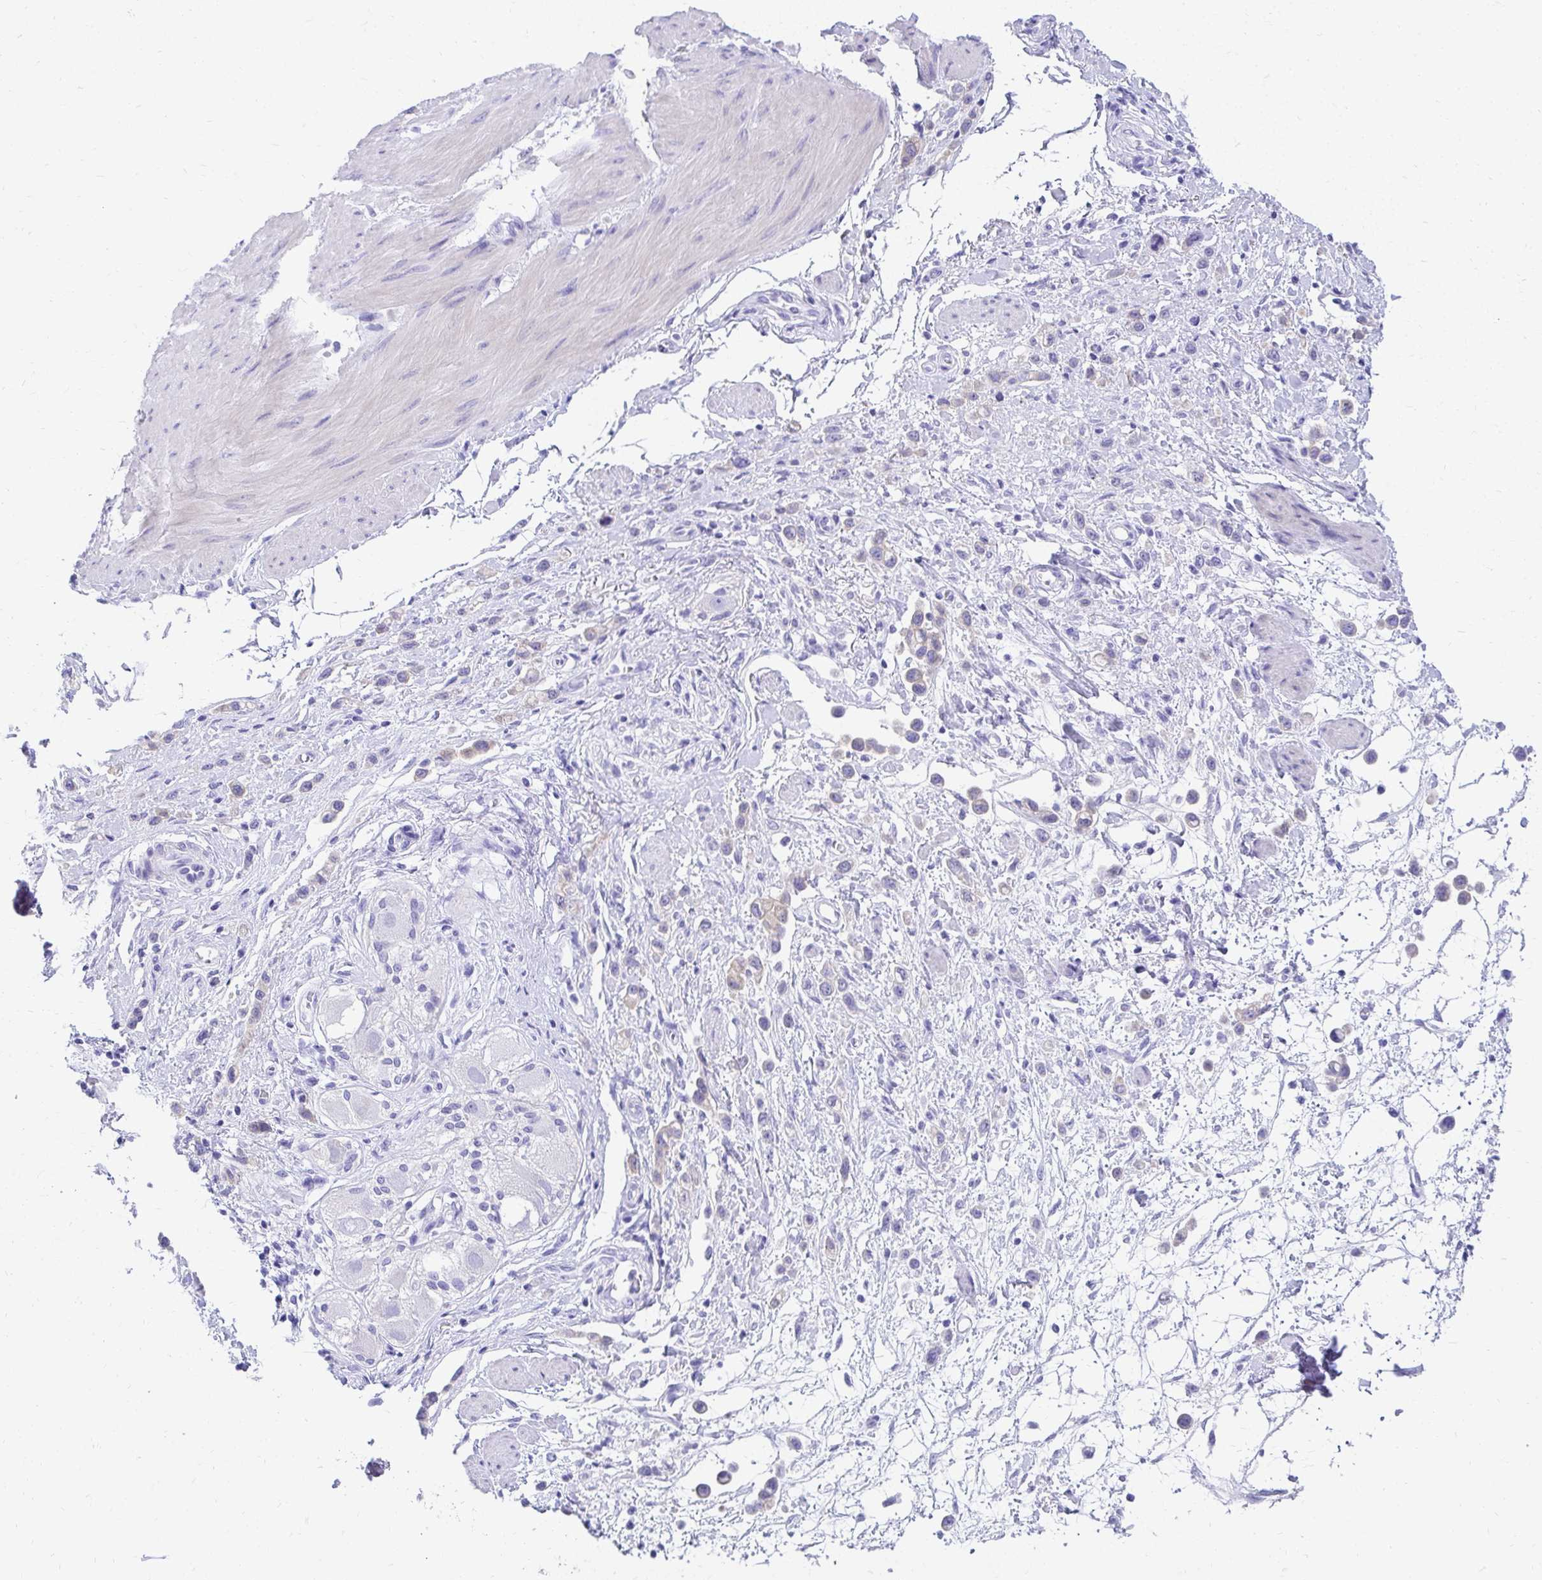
{"staining": {"intensity": "weak", "quantity": "<25%", "location": "cytoplasmic/membranous"}, "tissue": "stomach cancer", "cell_type": "Tumor cells", "image_type": "cancer", "snomed": [{"axis": "morphology", "description": "Adenocarcinoma, NOS"}, {"axis": "topography", "description": "Stomach"}], "caption": "Immunohistochemical staining of human stomach adenocarcinoma displays no significant expression in tumor cells. The staining was performed using DAB to visualize the protein expression in brown, while the nuclei were stained in blue with hematoxylin (Magnification: 20x).", "gene": "SEC14L3", "patient": {"sex": "female", "age": 65}}